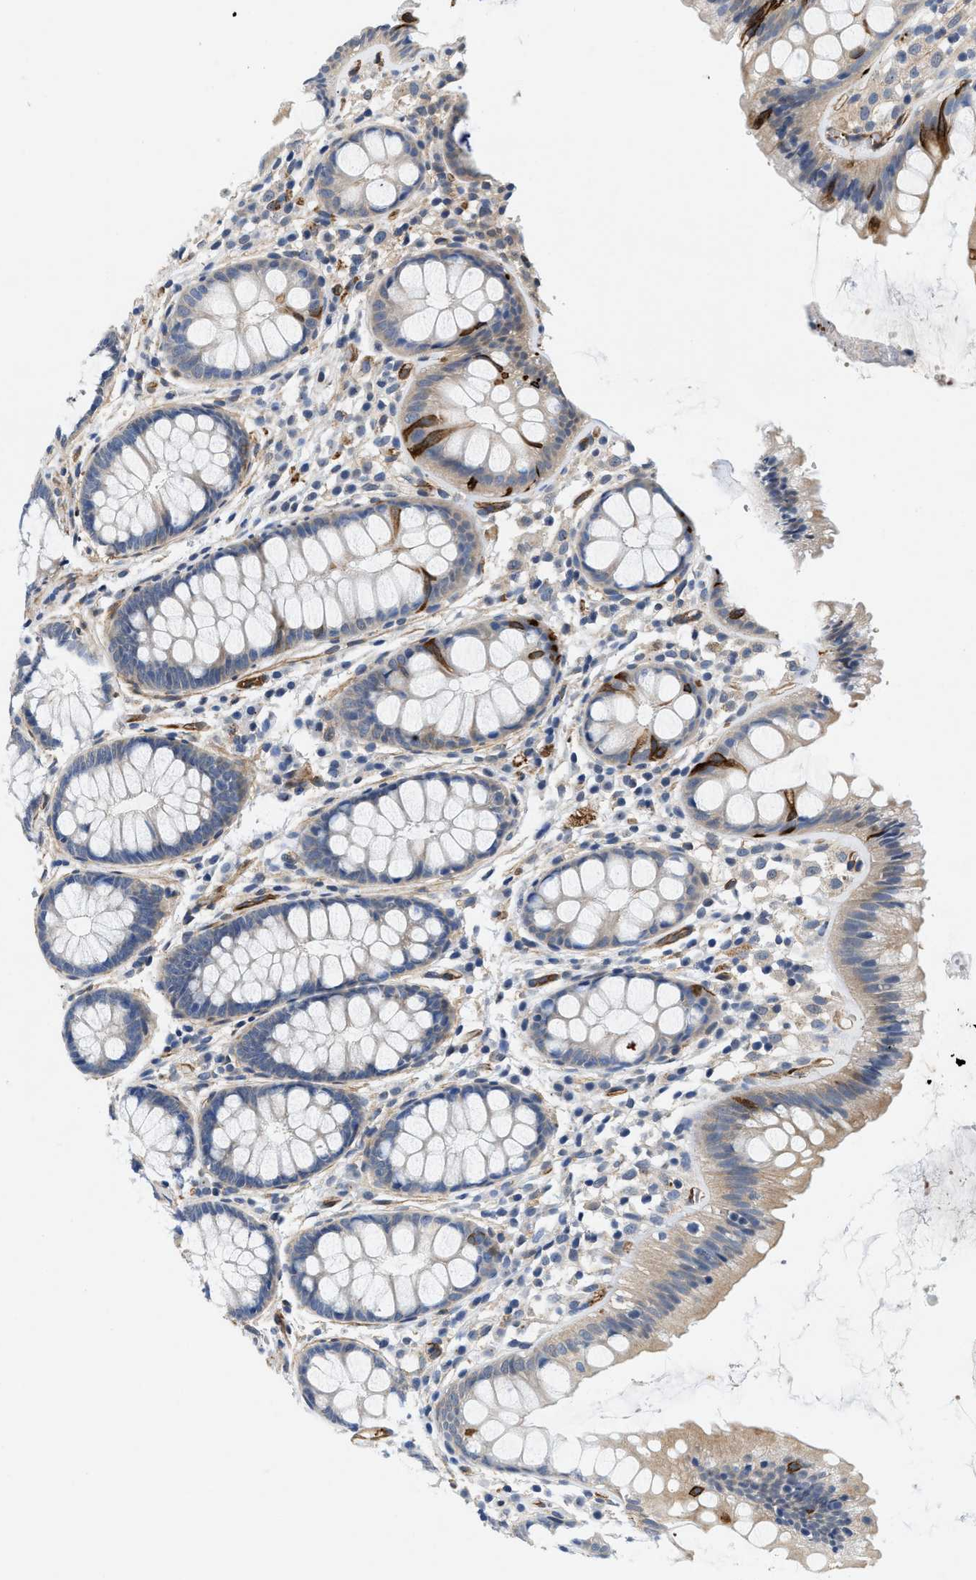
{"staining": {"intensity": "strong", "quantity": ">75%", "location": "cytoplasmic/membranous"}, "tissue": "colon", "cell_type": "Endothelial cells", "image_type": "normal", "snomed": [{"axis": "morphology", "description": "Normal tissue, NOS"}, {"axis": "topography", "description": "Colon"}], "caption": "Colon stained with immunohistochemistry shows strong cytoplasmic/membranous expression in approximately >75% of endothelial cells. (DAB = brown stain, brightfield microscopy at high magnification).", "gene": "RAPH1", "patient": {"sex": "female", "age": 56}}